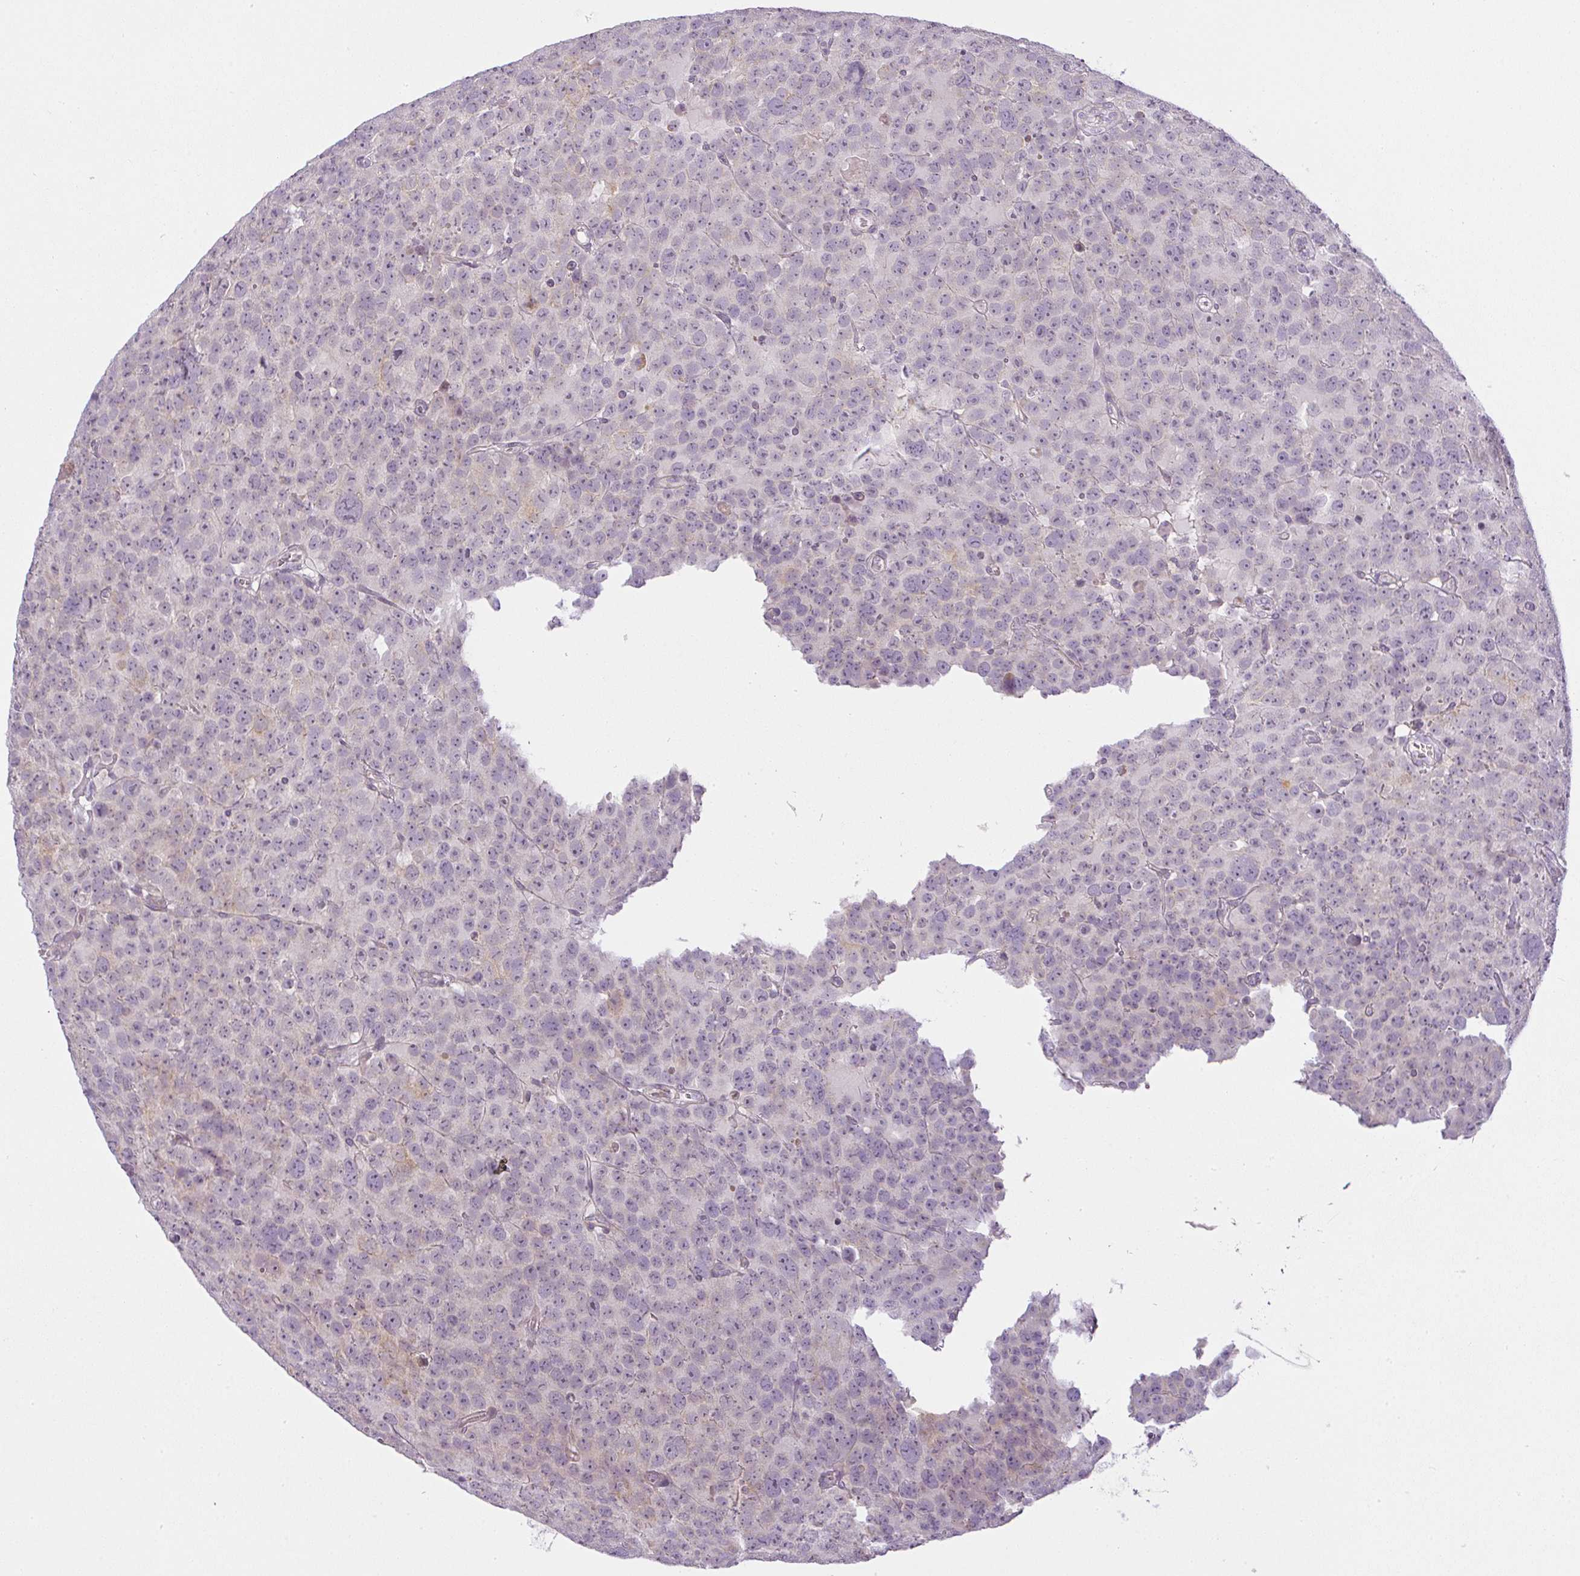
{"staining": {"intensity": "weak", "quantity": "<25%", "location": "cytoplasmic/membranous"}, "tissue": "testis cancer", "cell_type": "Tumor cells", "image_type": "cancer", "snomed": [{"axis": "morphology", "description": "Seminoma, NOS"}, {"axis": "topography", "description": "Testis"}], "caption": "Testis cancer (seminoma) was stained to show a protein in brown. There is no significant staining in tumor cells.", "gene": "MED19", "patient": {"sex": "male", "age": 71}}